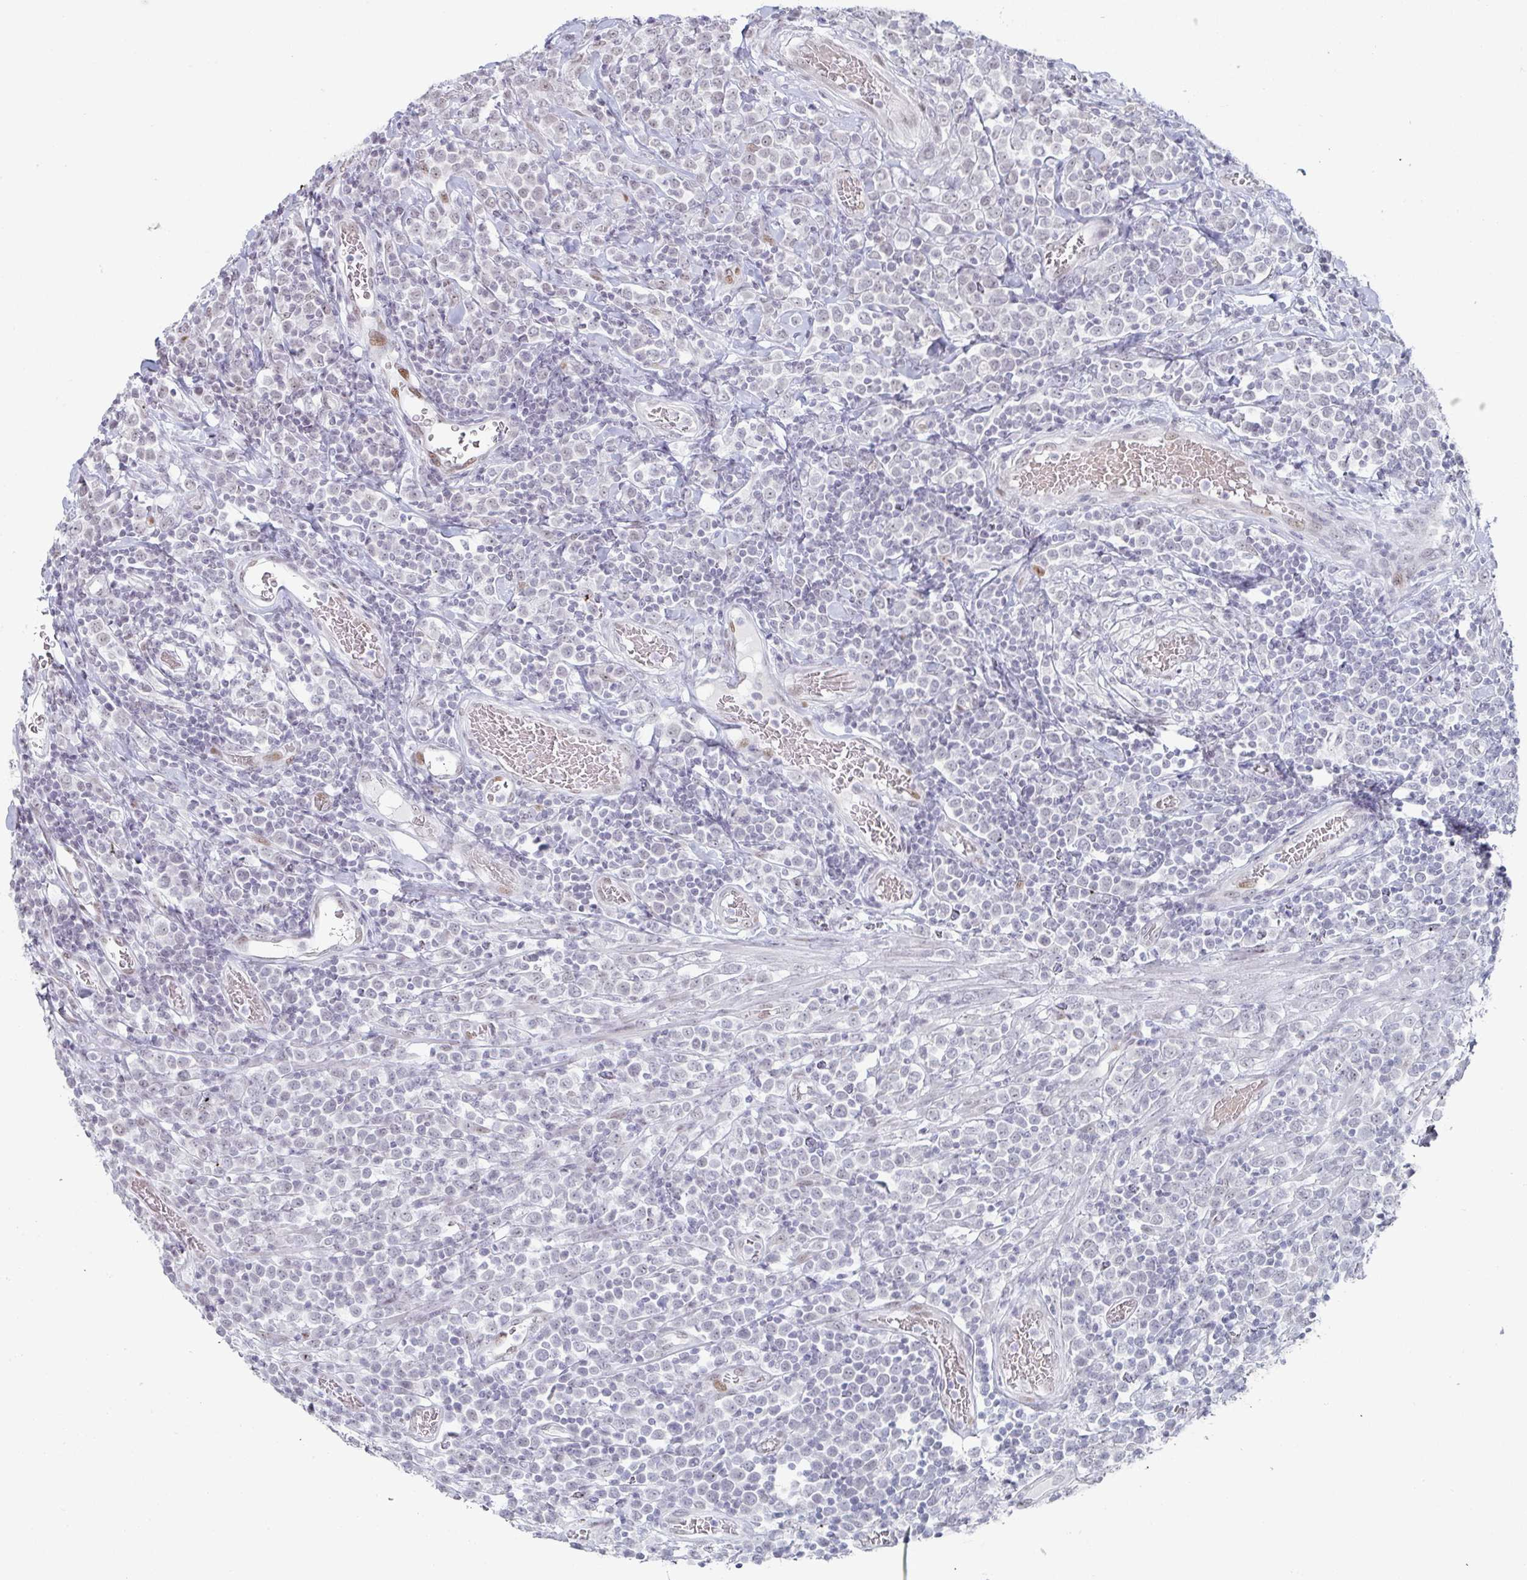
{"staining": {"intensity": "negative", "quantity": "none", "location": "none"}, "tissue": "lymphoma", "cell_type": "Tumor cells", "image_type": "cancer", "snomed": [{"axis": "morphology", "description": "Malignant lymphoma, non-Hodgkin's type, High grade"}, {"axis": "topography", "description": "Soft tissue"}], "caption": "DAB (3,3'-diaminobenzidine) immunohistochemical staining of human lymphoma demonstrates no significant staining in tumor cells.", "gene": "POU2AF2", "patient": {"sex": "female", "age": 56}}